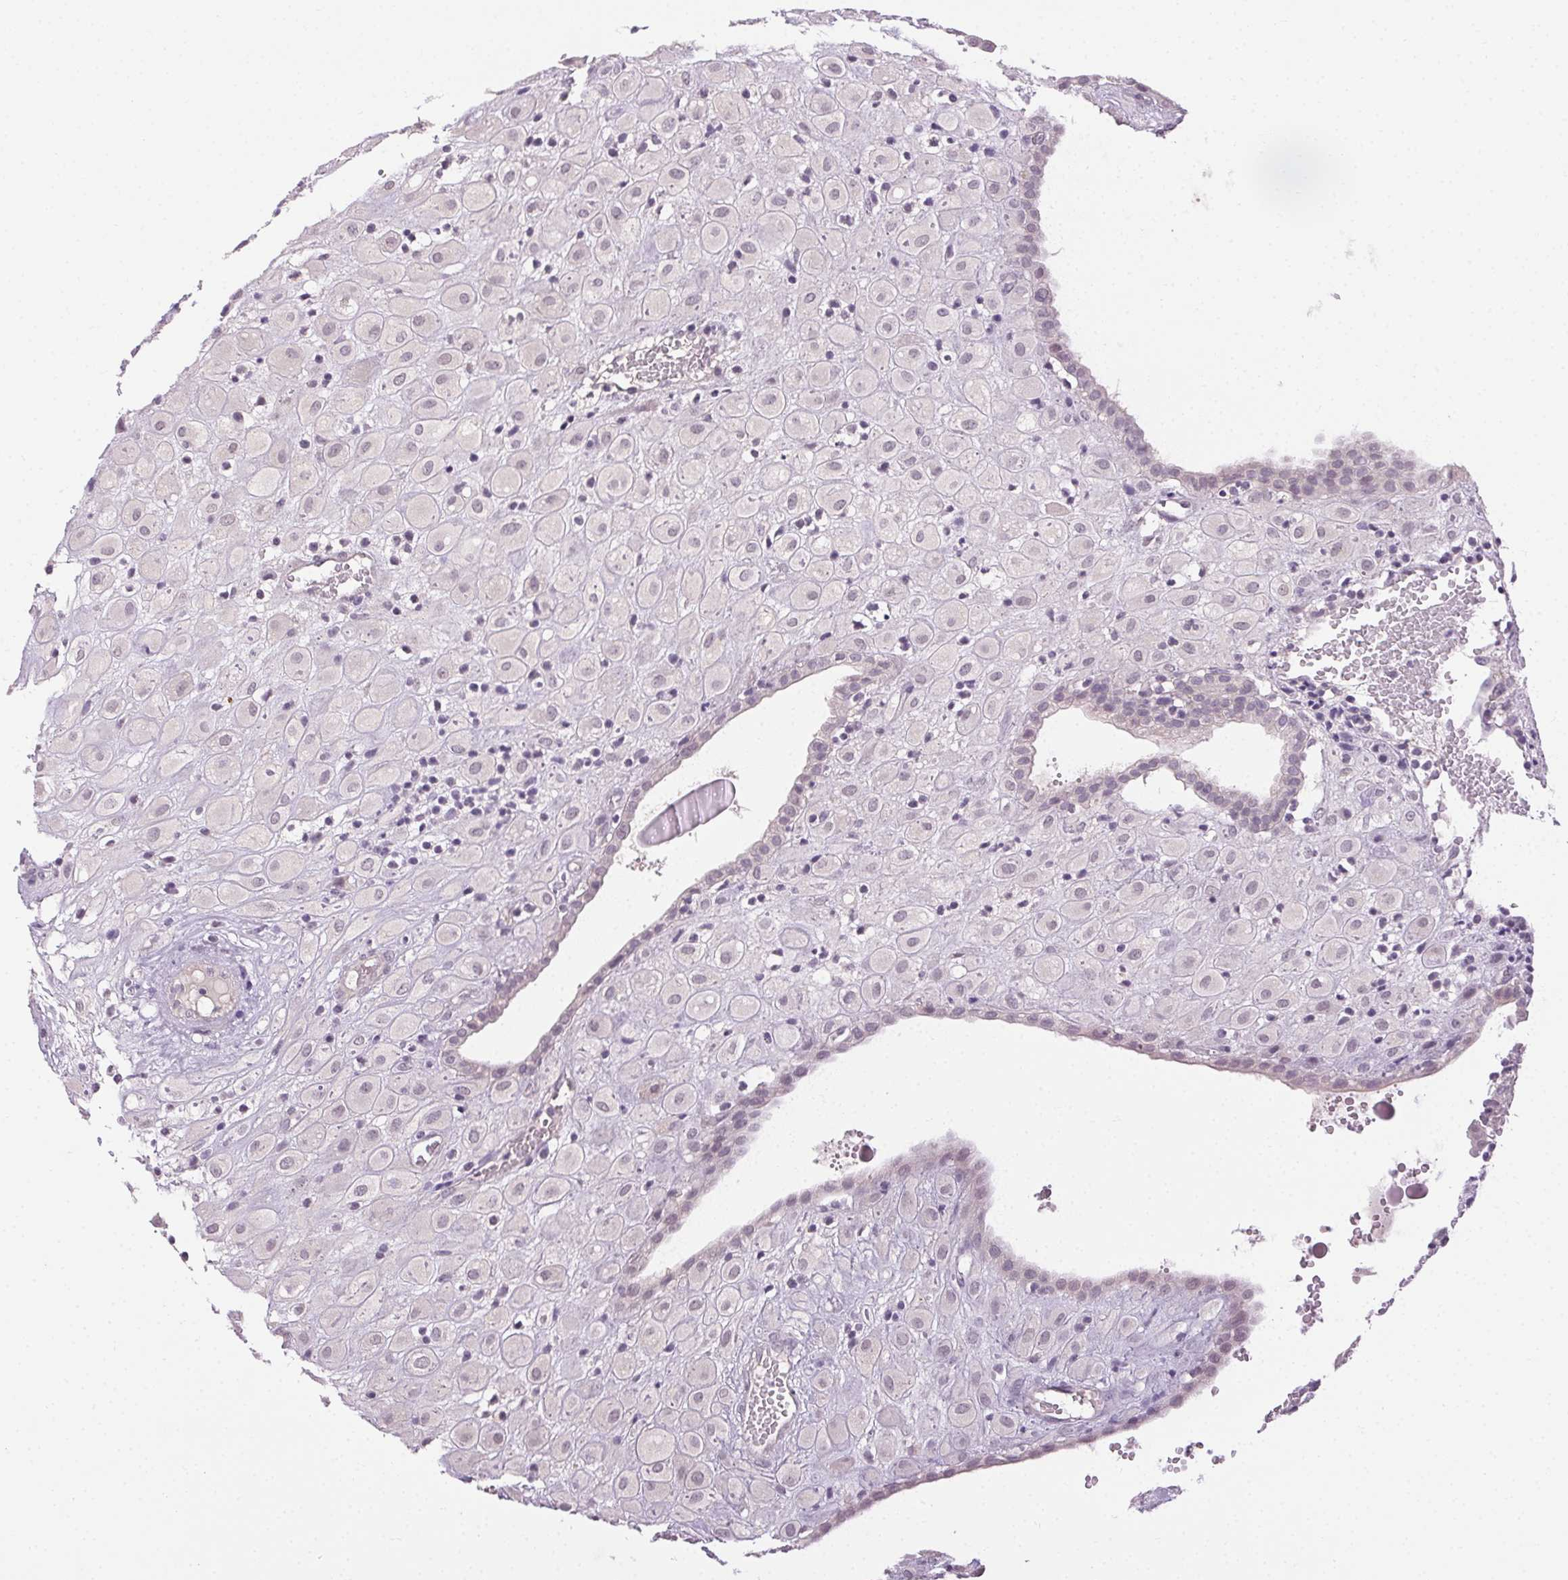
{"staining": {"intensity": "weak", "quantity": "<25%", "location": "cytoplasmic/membranous"}, "tissue": "placenta", "cell_type": "Decidual cells", "image_type": "normal", "snomed": [{"axis": "morphology", "description": "Normal tissue, NOS"}, {"axis": "topography", "description": "Placenta"}], "caption": "IHC photomicrograph of normal placenta stained for a protein (brown), which shows no positivity in decidual cells.", "gene": "FAM168A", "patient": {"sex": "female", "age": 24}}